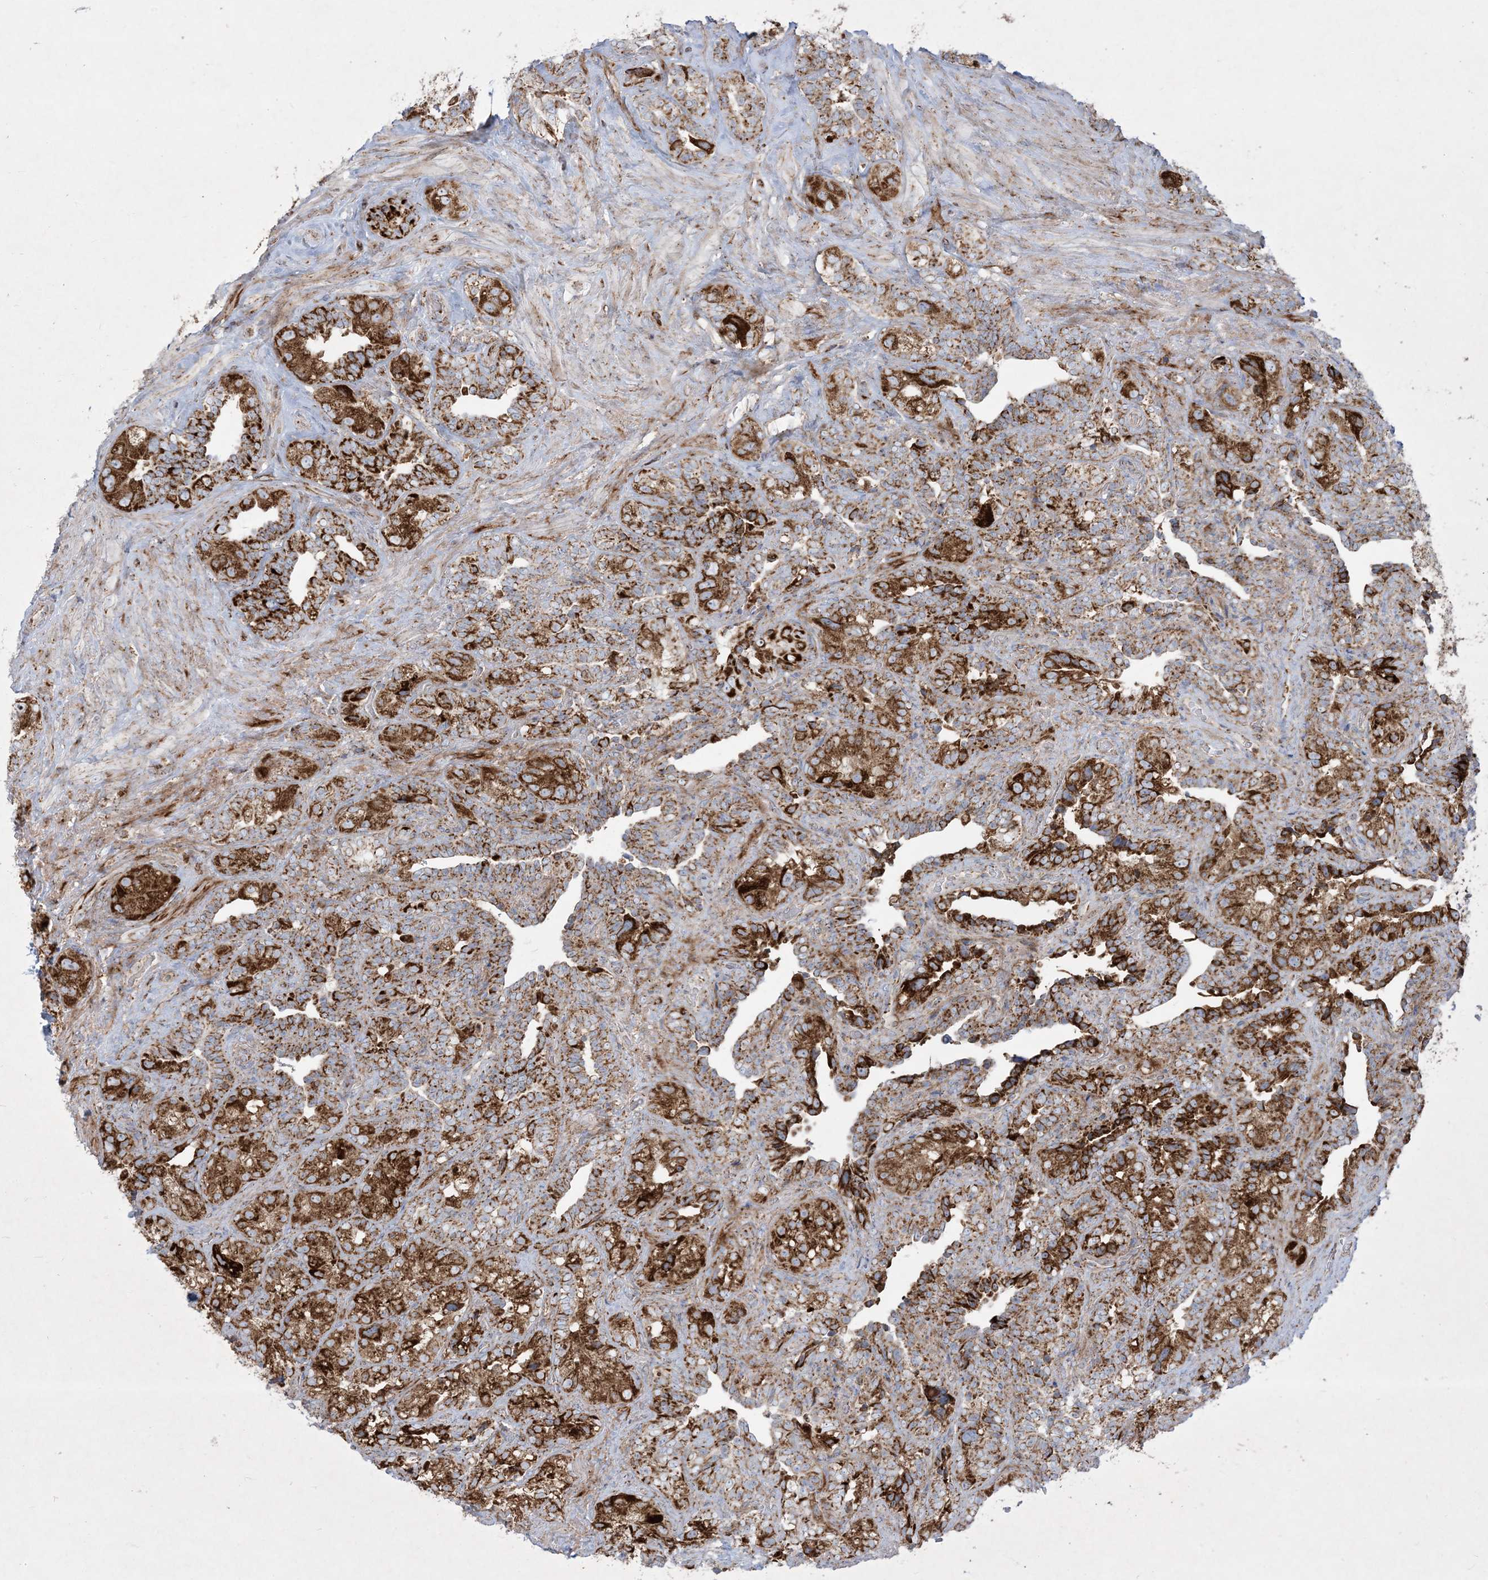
{"staining": {"intensity": "strong", "quantity": ">75%", "location": "cytoplasmic/membranous"}, "tissue": "seminal vesicle", "cell_type": "Glandular cells", "image_type": "normal", "snomed": [{"axis": "morphology", "description": "Normal tissue, NOS"}, {"axis": "topography", "description": "Seminal veicle"}, {"axis": "topography", "description": "Peripheral nerve tissue"}], "caption": "Benign seminal vesicle demonstrates strong cytoplasmic/membranous staining in about >75% of glandular cells.", "gene": "BEND4", "patient": {"sex": "male", "age": 67}}